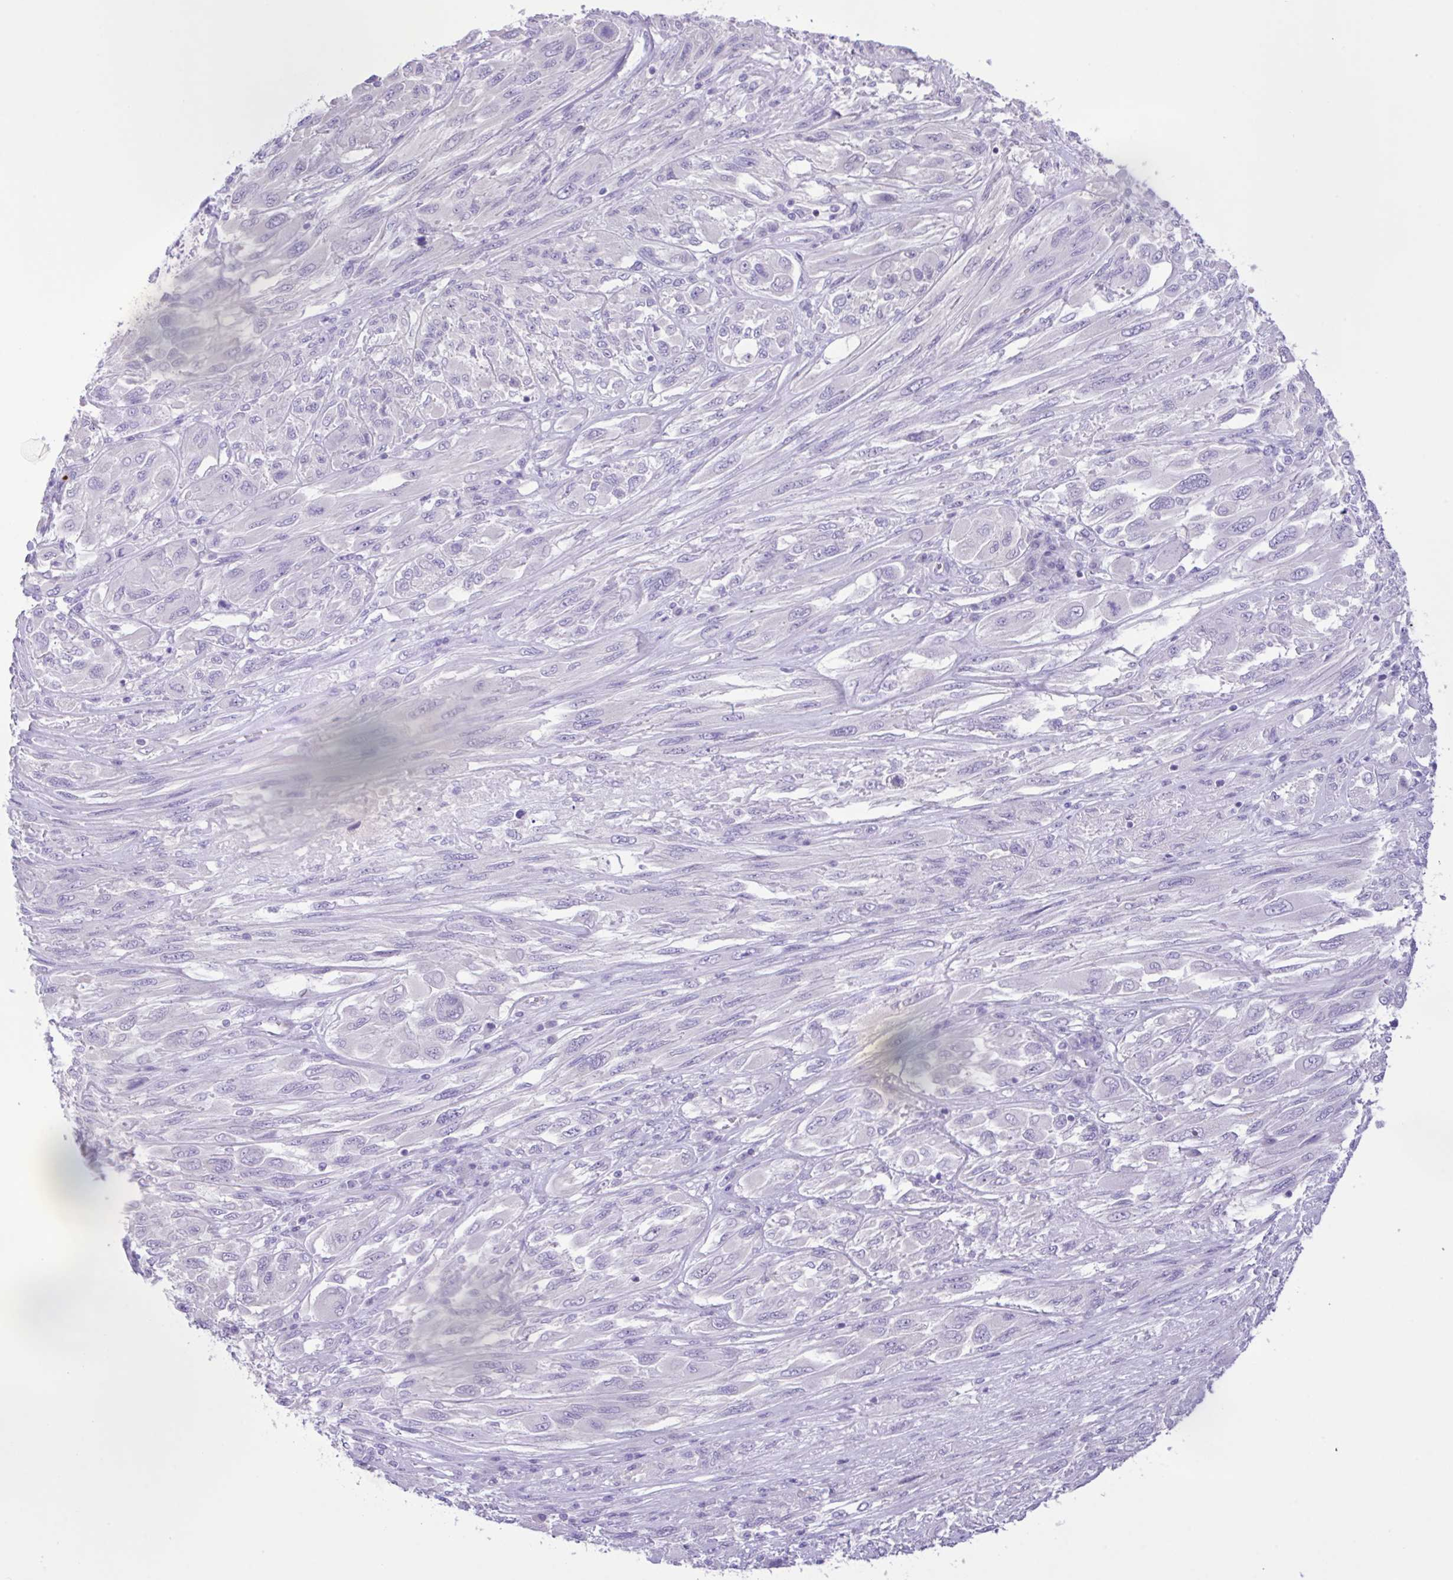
{"staining": {"intensity": "negative", "quantity": "none", "location": "none"}, "tissue": "melanoma", "cell_type": "Tumor cells", "image_type": "cancer", "snomed": [{"axis": "morphology", "description": "Malignant melanoma, NOS"}, {"axis": "topography", "description": "Skin"}], "caption": "Melanoma stained for a protein using immunohistochemistry (IHC) reveals no positivity tumor cells.", "gene": "CST11", "patient": {"sex": "female", "age": 91}}